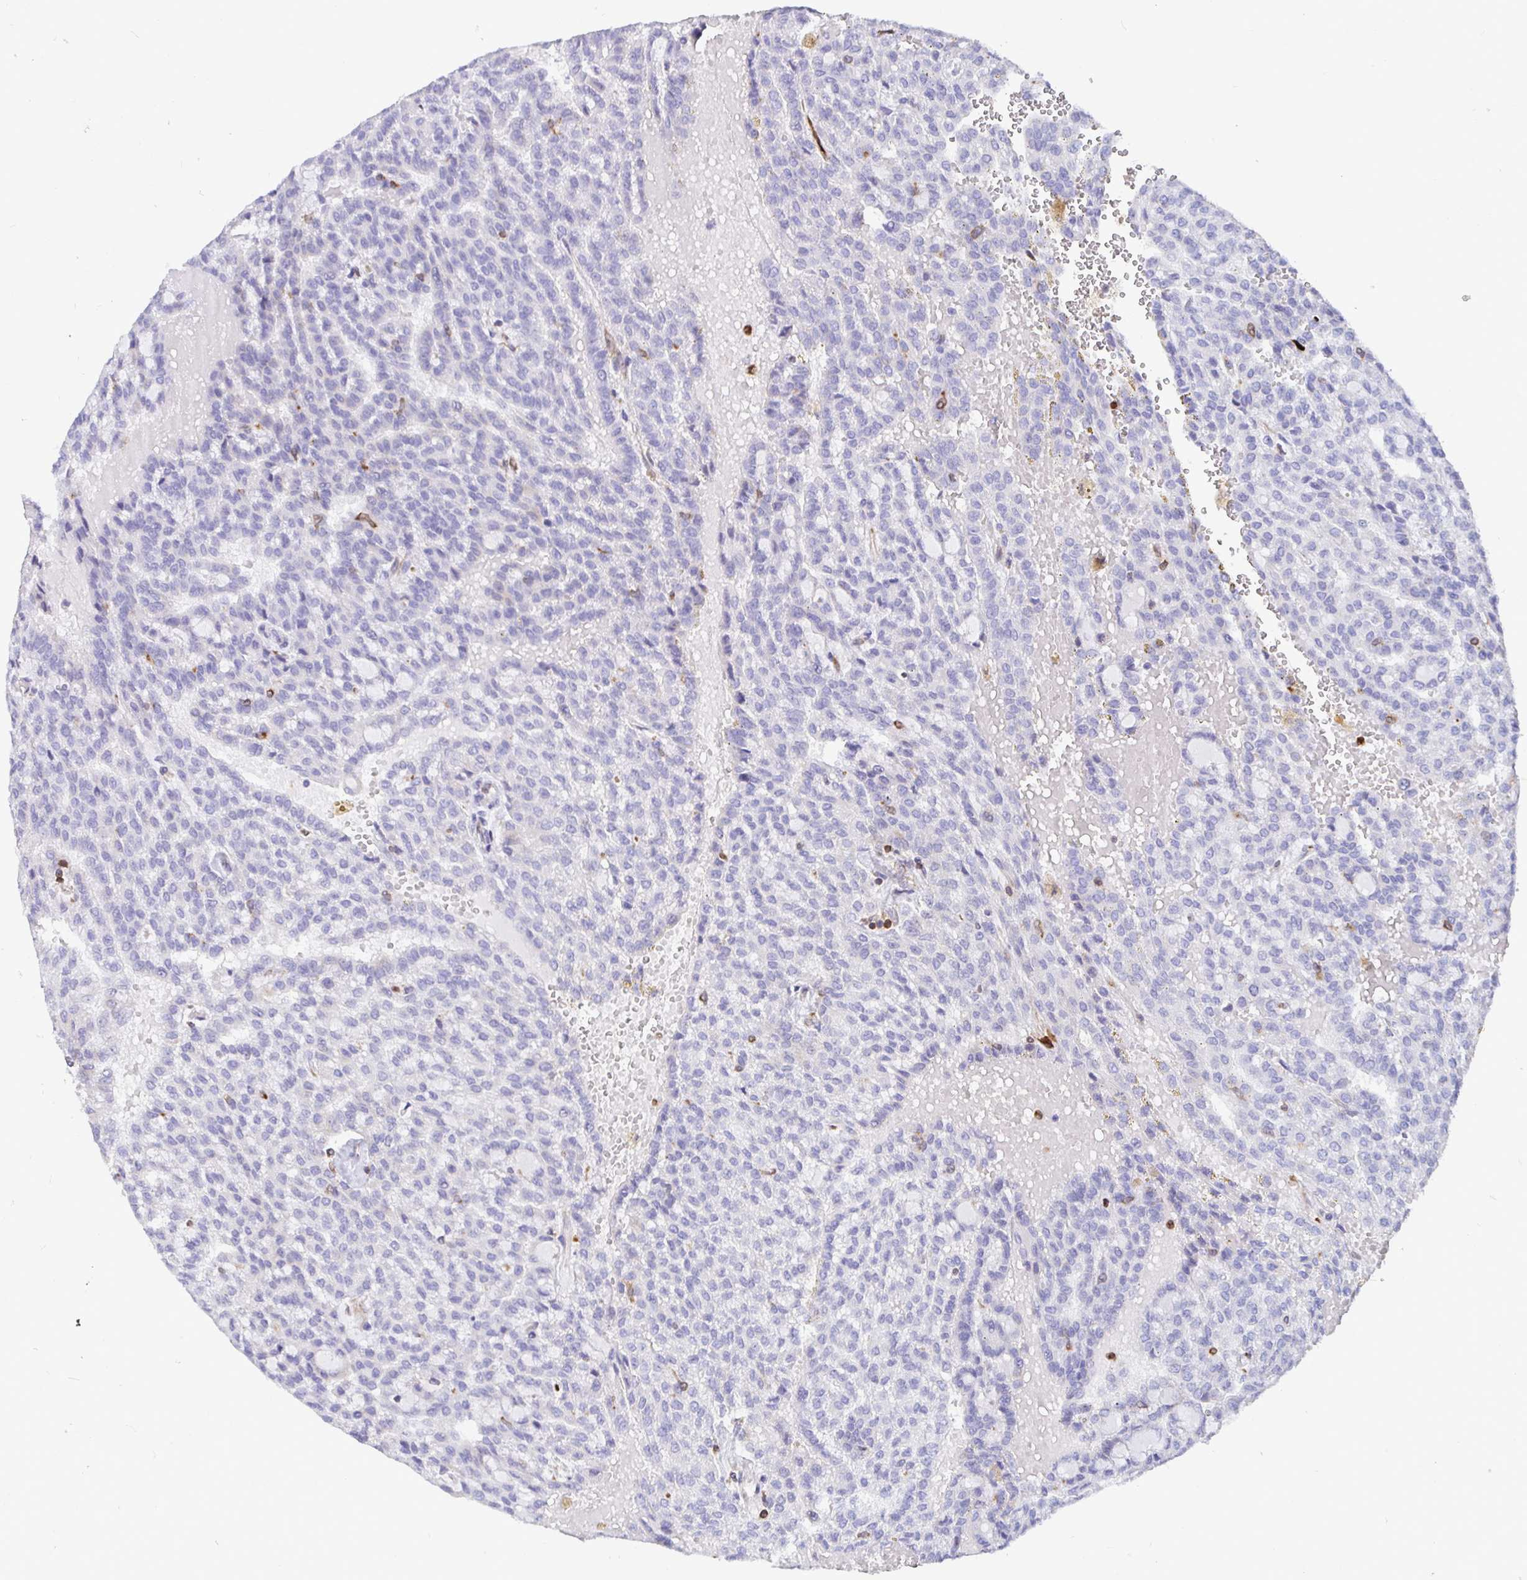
{"staining": {"intensity": "negative", "quantity": "none", "location": "none"}, "tissue": "renal cancer", "cell_type": "Tumor cells", "image_type": "cancer", "snomed": [{"axis": "morphology", "description": "Adenocarcinoma, NOS"}, {"axis": "topography", "description": "Kidney"}], "caption": "A high-resolution micrograph shows immunohistochemistry (IHC) staining of renal cancer, which exhibits no significant expression in tumor cells. Brightfield microscopy of immunohistochemistry stained with DAB (3,3'-diaminobenzidine) (brown) and hematoxylin (blue), captured at high magnification.", "gene": "TP53I11", "patient": {"sex": "male", "age": 63}}